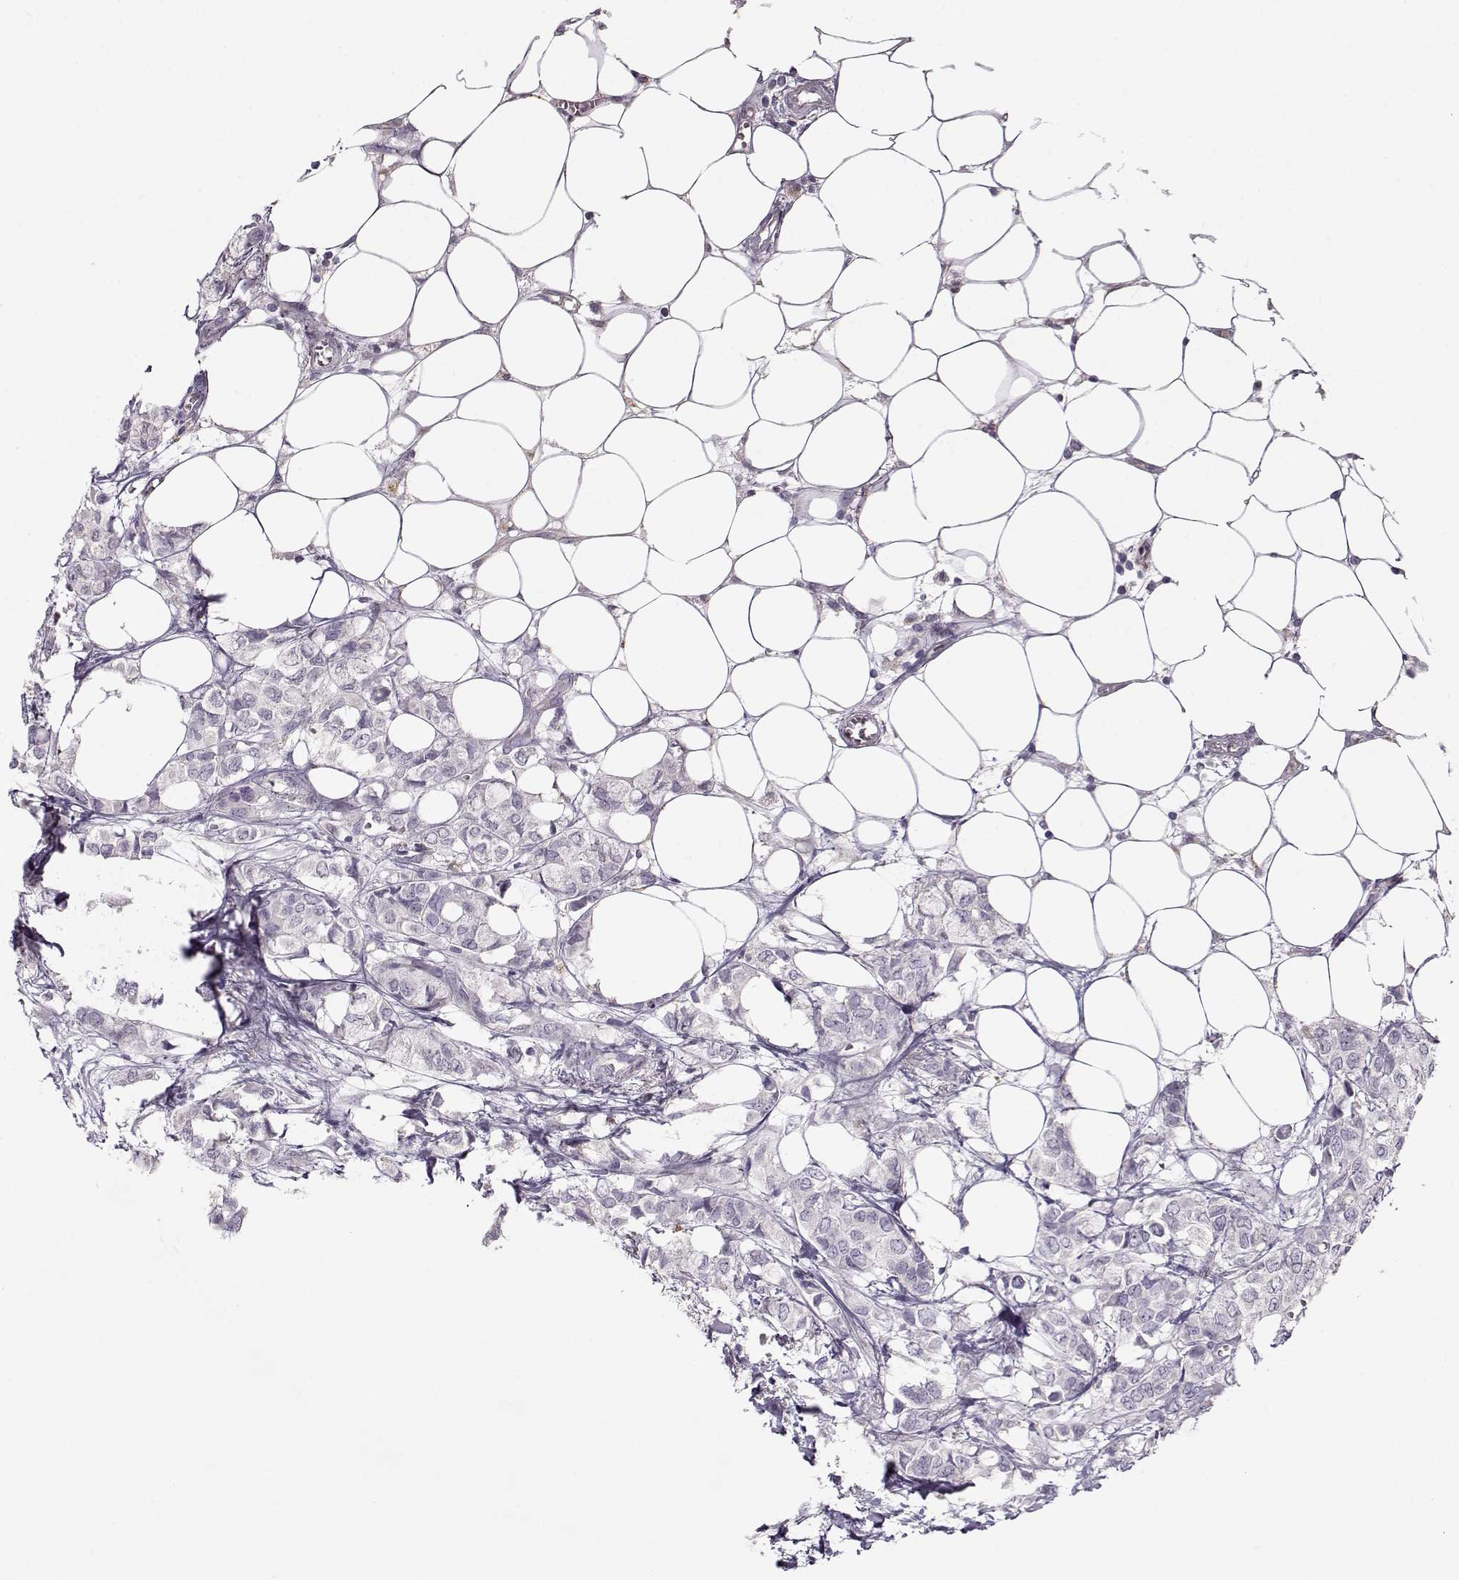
{"staining": {"intensity": "negative", "quantity": "none", "location": "none"}, "tissue": "breast cancer", "cell_type": "Tumor cells", "image_type": "cancer", "snomed": [{"axis": "morphology", "description": "Duct carcinoma"}, {"axis": "topography", "description": "Breast"}], "caption": "An image of invasive ductal carcinoma (breast) stained for a protein displays no brown staining in tumor cells.", "gene": "ACOT11", "patient": {"sex": "female", "age": 85}}